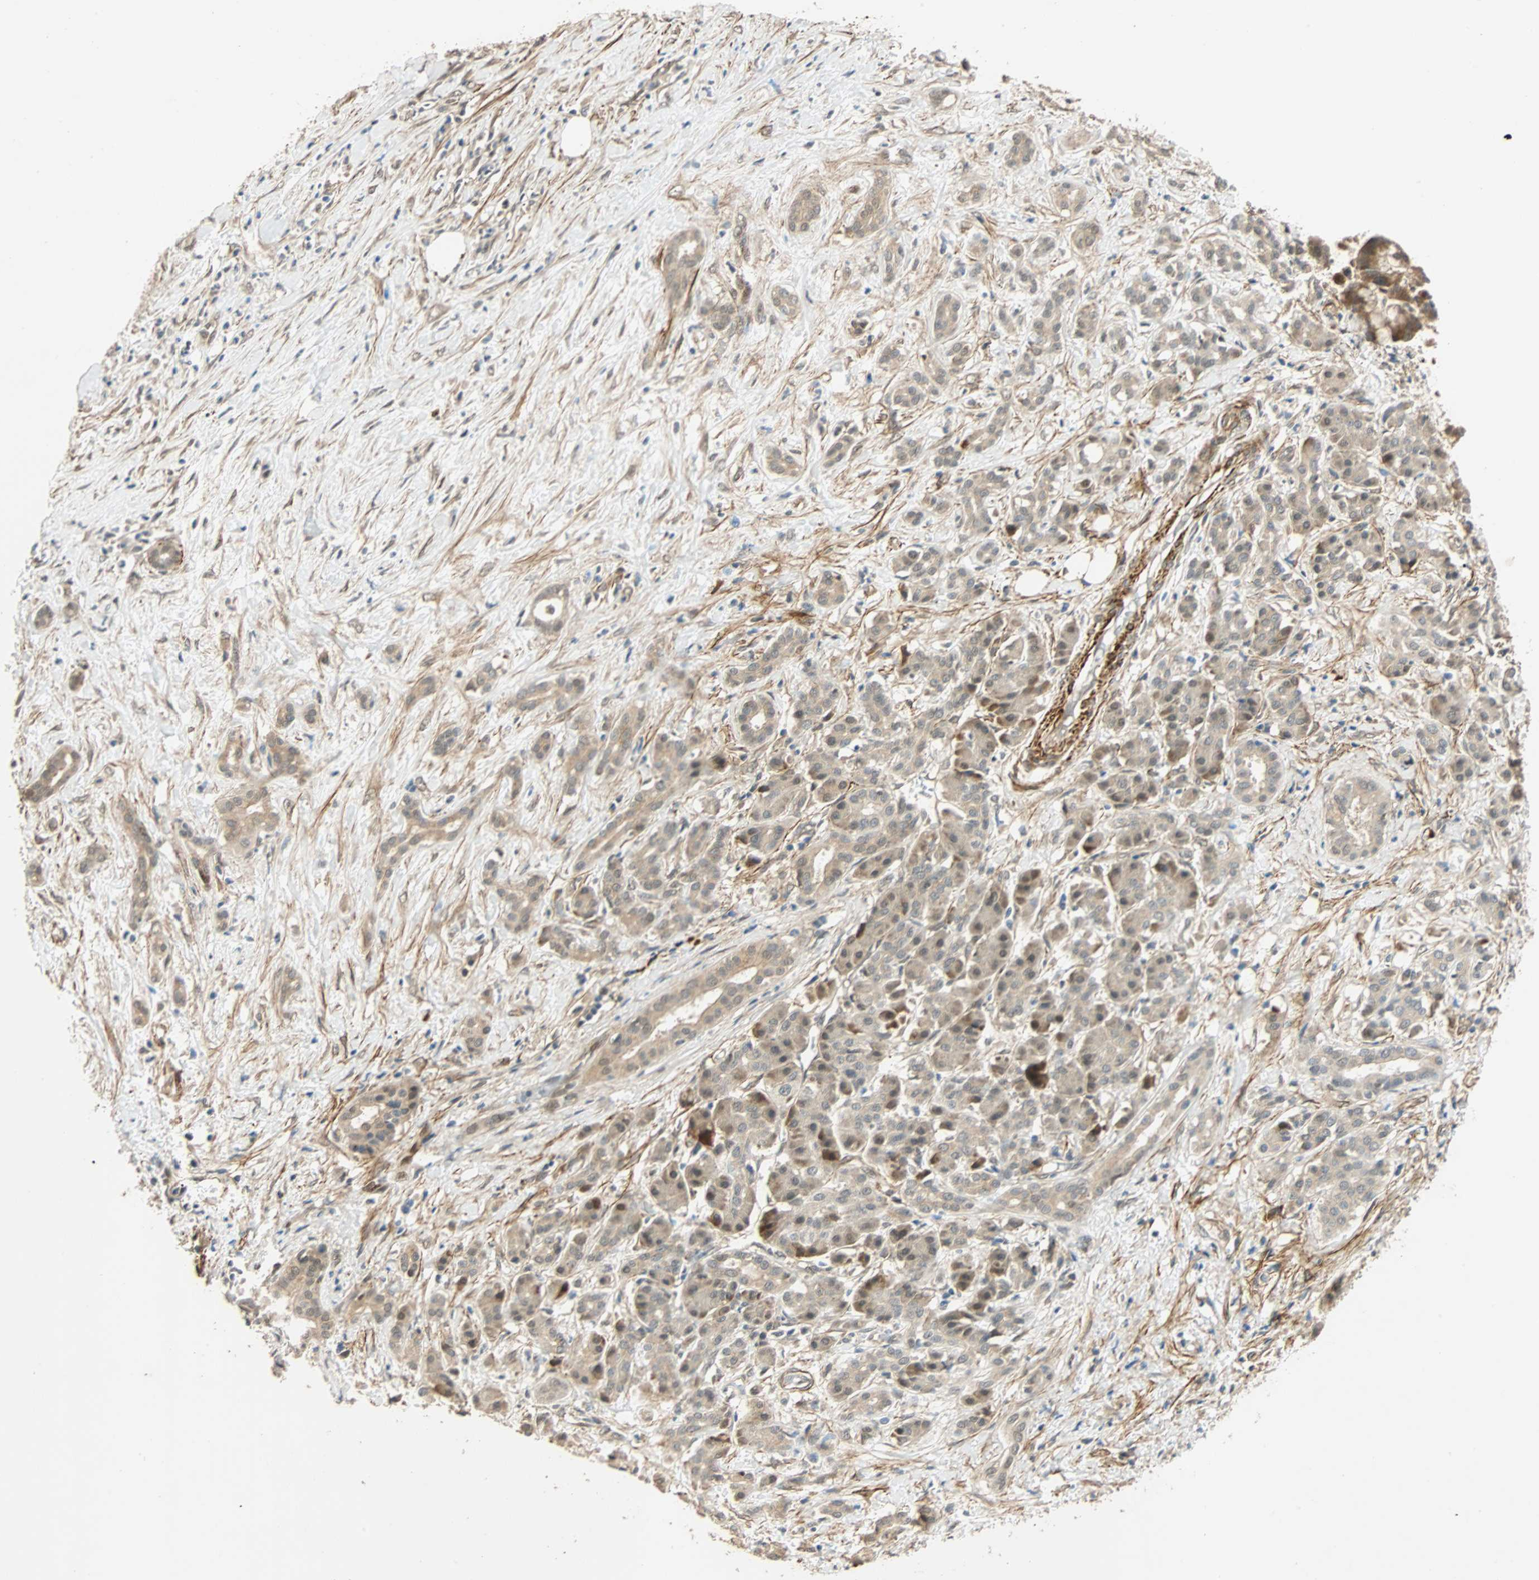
{"staining": {"intensity": "weak", "quantity": "<25%", "location": "cytoplasmic/membranous"}, "tissue": "pancreatic cancer", "cell_type": "Tumor cells", "image_type": "cancer", "snomed": [{"axis": "morphology", "description": "Adenocarcinoma, NOS"}, {"axis": "topography", "description": "Pancreas"}], "caption": "There is no significant expression in tumor cells of adenocarcinoma (pancreatic). (Immunohistochemistry, brightfield microscopy, high magnification).", "gene": "QSER1", "patient": {"sex": "male", "age": 41}}